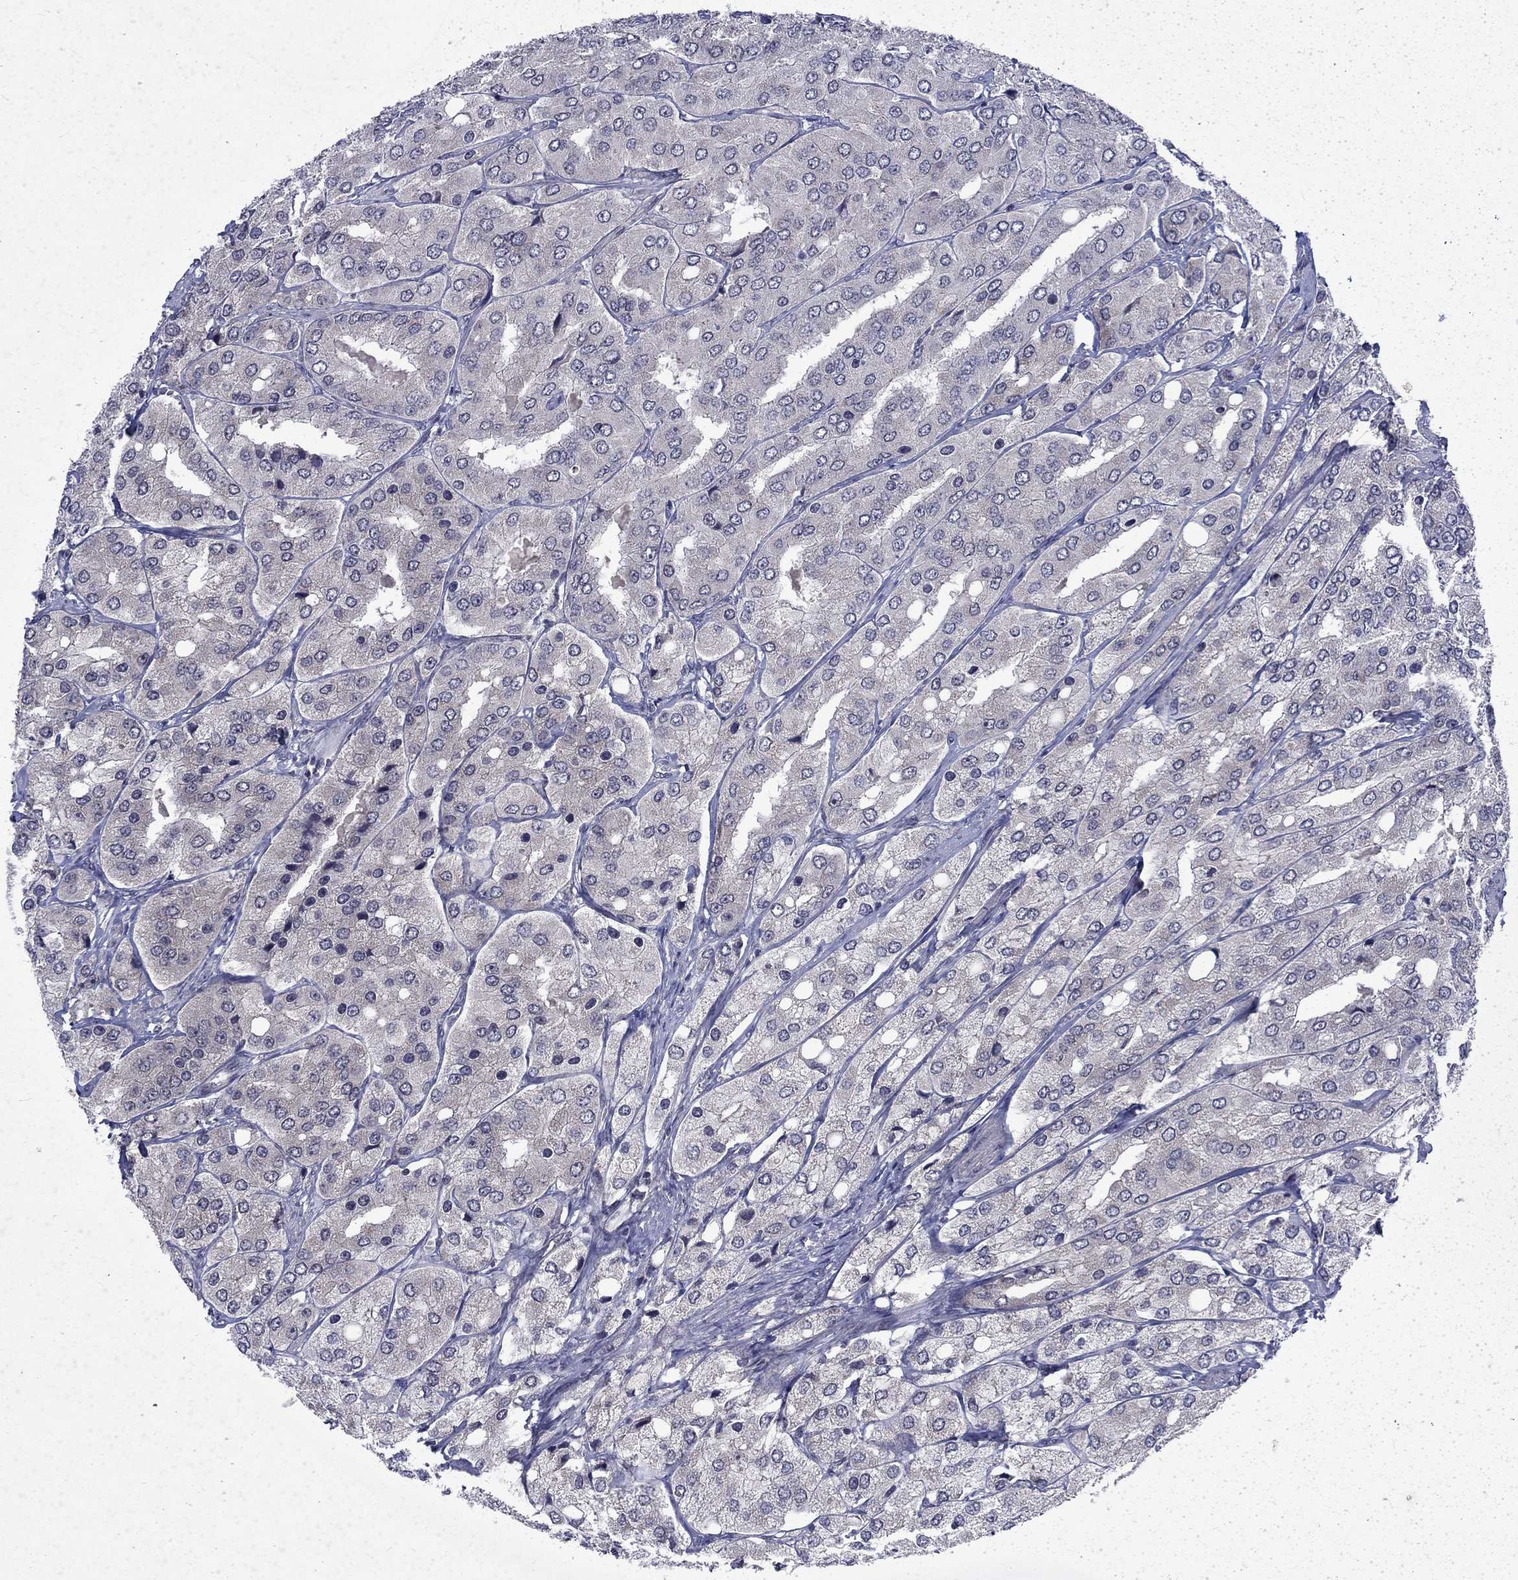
{"staining": {"intensity": "negative", "quantity": "none", "location": "none"}, "tissue": "prostate cancer", "cell_type": "Tumor cells", "image_type": "cancer", "snomed": [{"axis": "morphology", "description": "Adenocarcinoma, Low grade"}, {"axis": "topography", "description": "Prostate"}], "caption": "IHC of human prostate cancer reveals no positivity in tumor cells. The staining is performed using DAB brown chromogen with nuclei counter-stained in using hematoxylin.", "gene": "CHAT", "patient": {"sex": "male", "age": 69}}